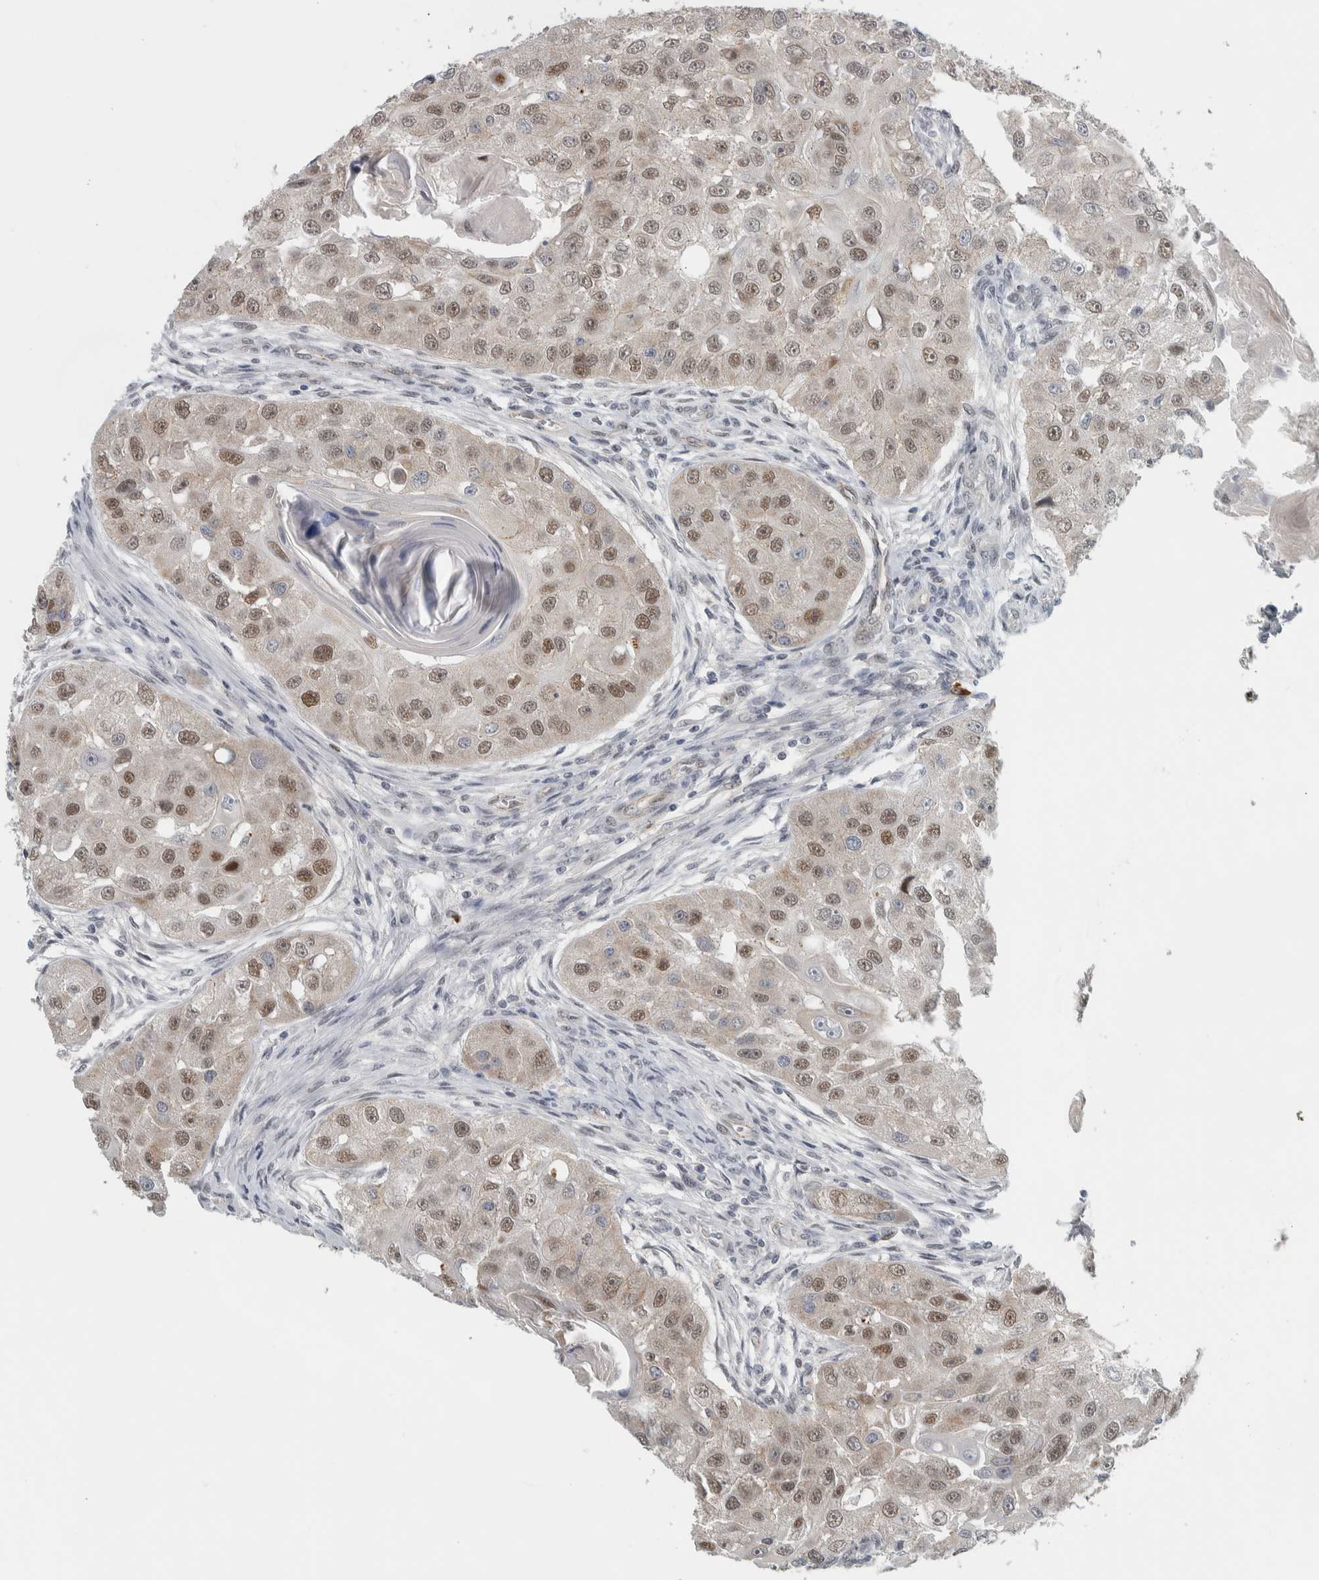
{"staining": {"intensity": "moderate", "quantity": "25%-75%", "location": "nuclear"}, "tissue": "head and neck cancer", "cell_type": "Tumor cells", "image_type": "cancer", "snomed": [{"axis": "morphology", "description": "Normal tissue, NOS"}, {"axis": "morphology", "description": "Squamous cell carcinoma, NOS"}, {"axis": "topography", "description": "Skeletal muscle"}, {"axis": "topography", "description": "Head-Neck"}], "caption": "This is an image of IHC staining of head and neck cancer, which shows moderate staining in the nuclear of tumor cells.", "gene": "ADPRM", "patient": {"sex": "male", "age": 51}}